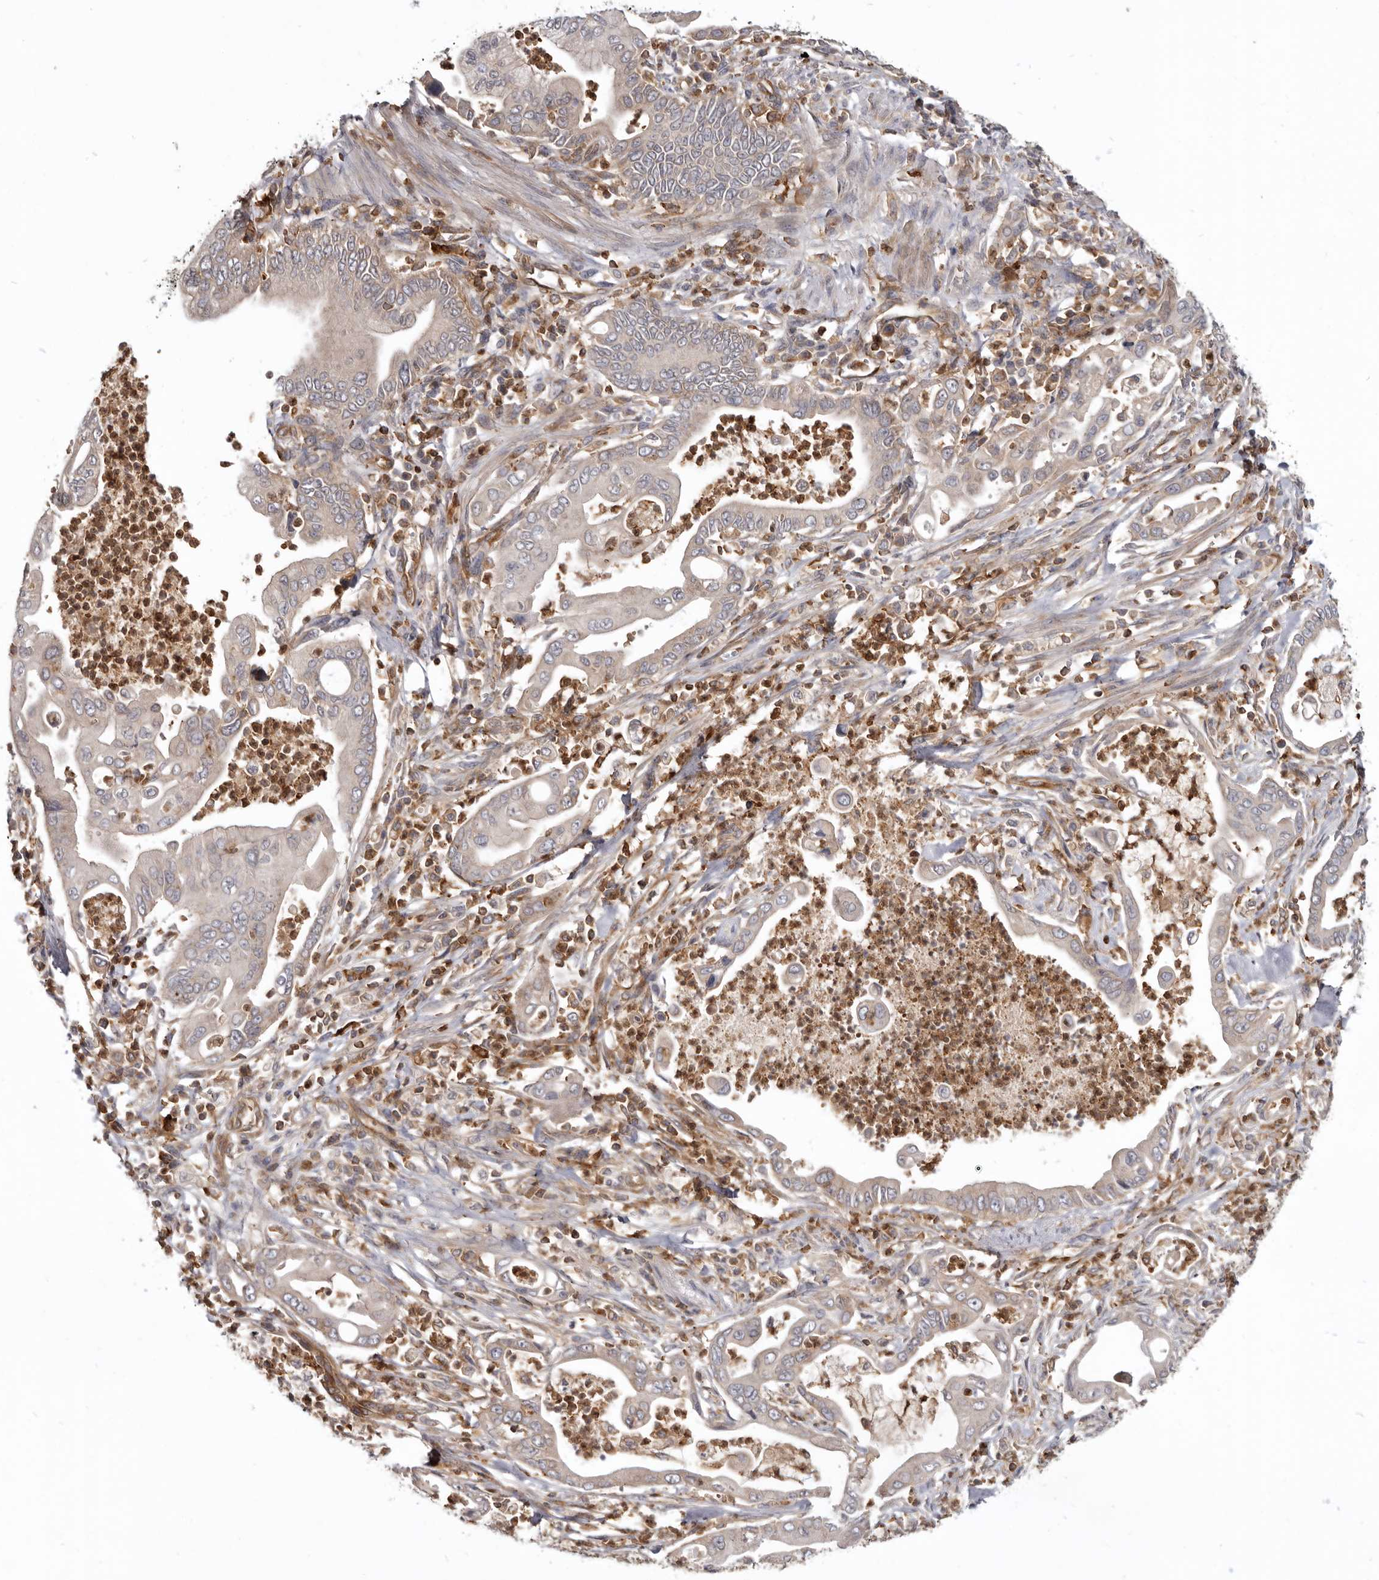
{"staining": {"intensity": "negative", "quantity": "none", "location": "none"}, "tissue": "pancreatic cancer", "cell_type": "Tumor cells", "image_type": "cancer", "snomed": [{"axis": "morphology", "description": "Adenocarcinoma, NOS"}, {"axis": "topography", "description": "Pancreas"}], "caption": "Protein analysis of pancreatic cancer (adenocarcinoma) displays no significant expression in tumor cells.", "gene": "CBL", "patient": {"sex": "male", "age": 78}}